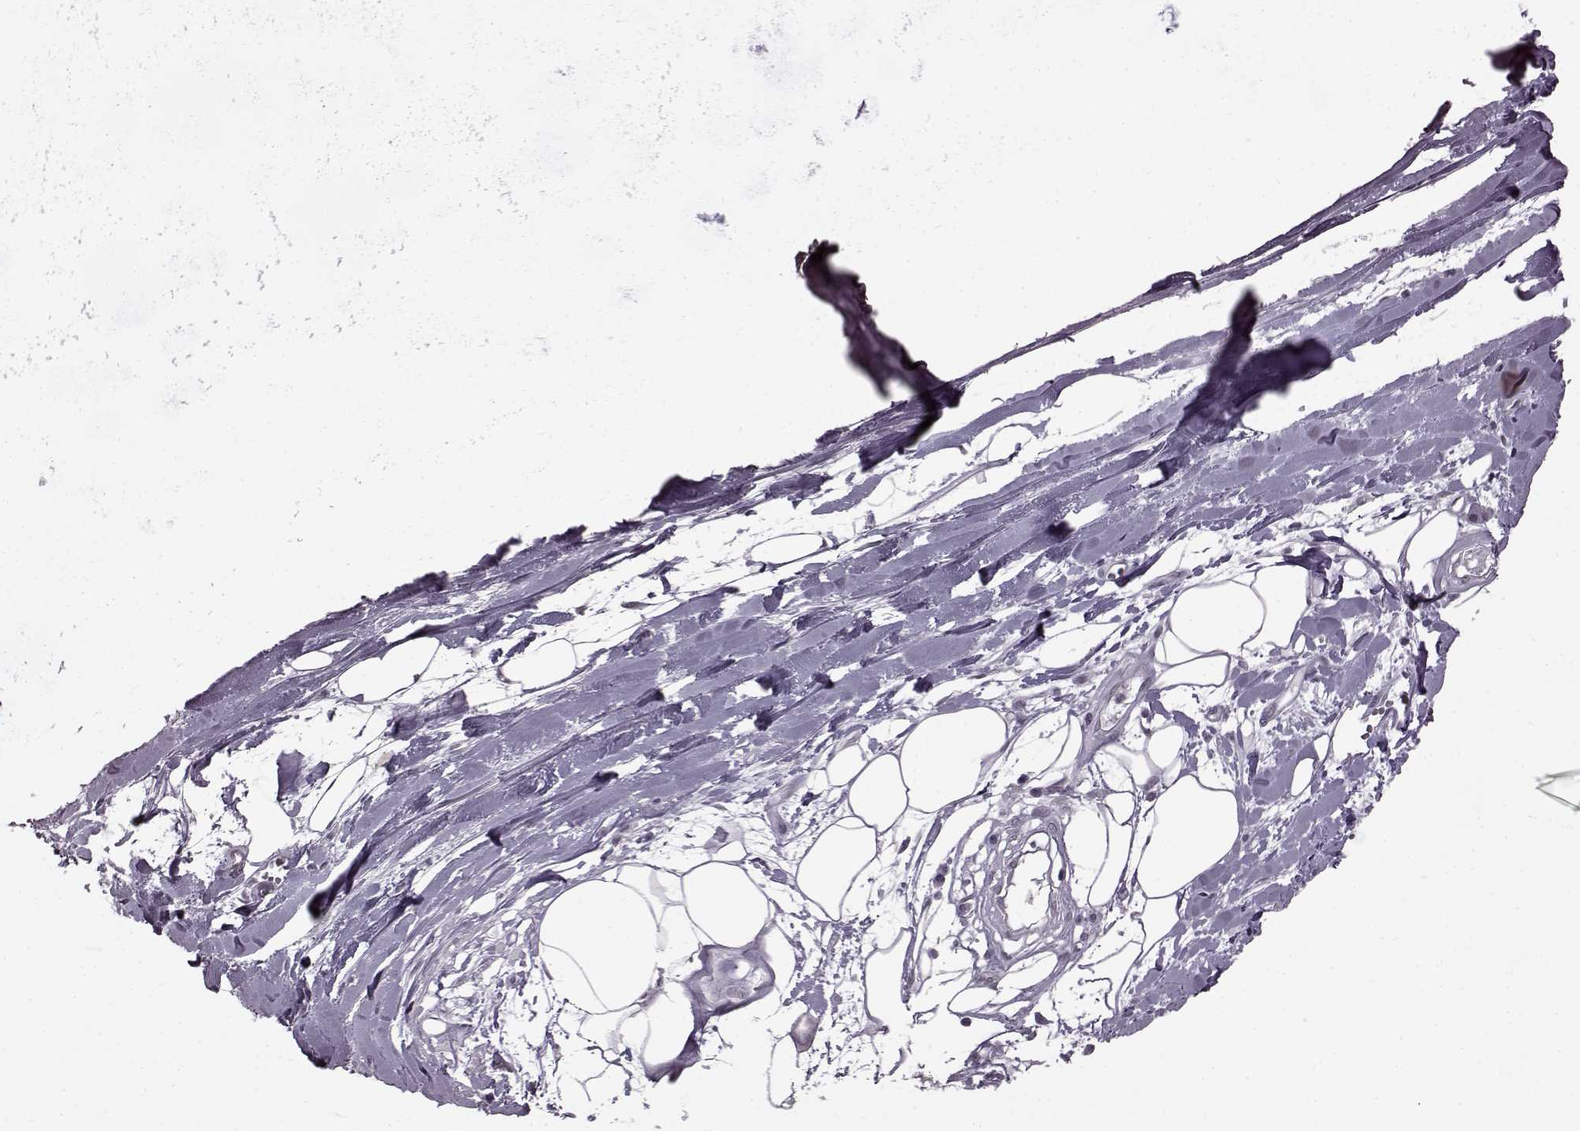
{"staining": {"intensity": "negative", "quantity": "none", "location": "none"}, "tissue": "adipose tissue", "cell_type": "Adipocytes", "image_type": "normal", "snomed": [{"axis": "morphology", "description": "Normal tissue, NOS"}, {"axis": "morphology", "description": "Squamous cell carcinoma, NOS"}, {"axis": "topography", "description": "Cartilage tissue"}, {"axis": "topography", "description": "Bronchus"}, {"axis": "topography", "description": "Lung"}], "caption": "High power microscopy micrograph of an IHC image of unremarkable adipose tissue, revealing no significant staining in adipocytes.", "gene": "SLC28A2", "patient": {"sex": "male", "age": 66}}